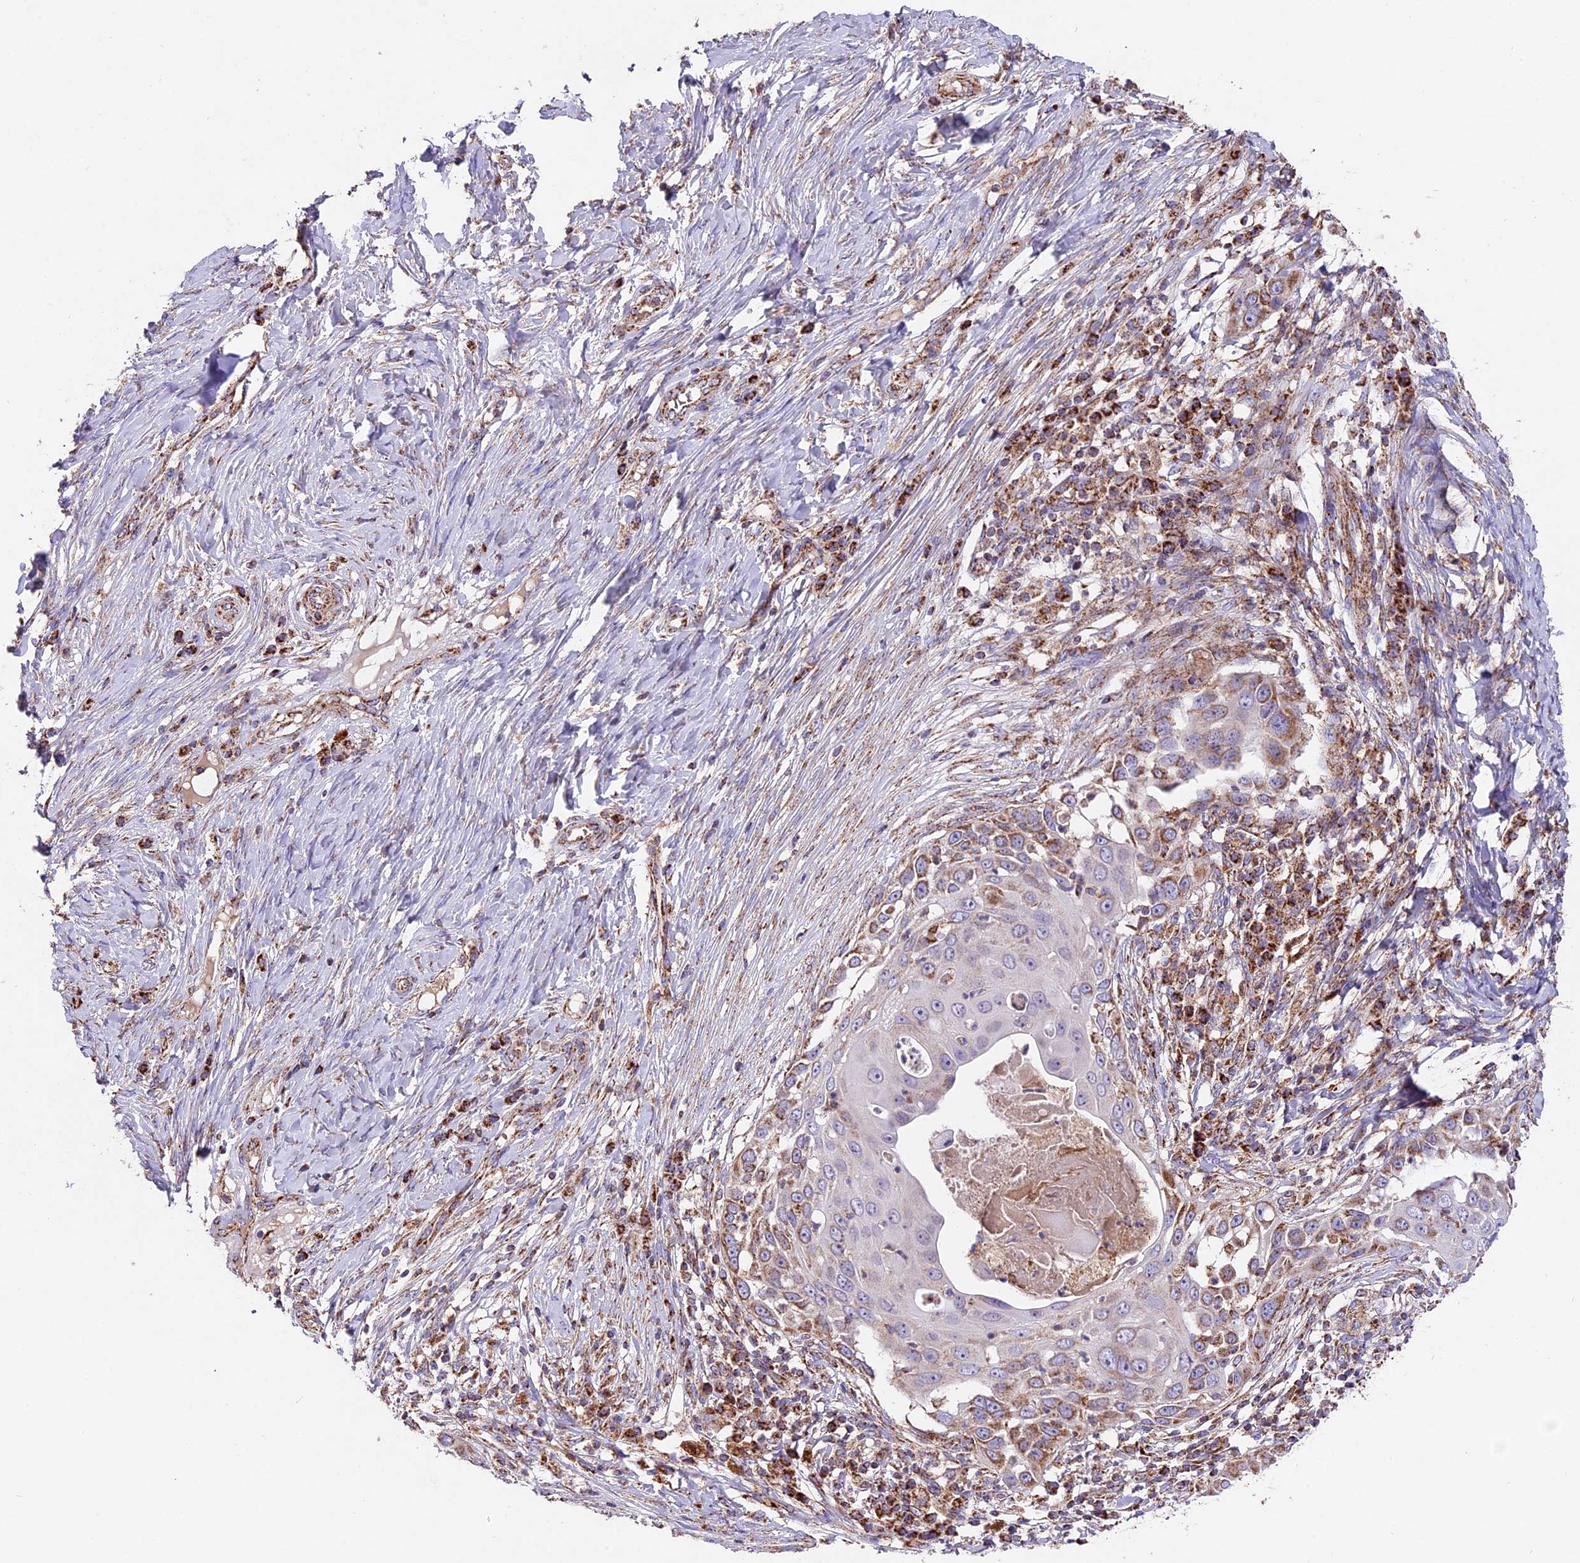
{"staining": {"intensity": "strong", "quantity": "25%-75%", "location": "cytoplasmic/membranous"}, "tissue": "skin cancer", "cell_type": "Tumor cells", "image_type": "cancer", "snomed": [{"axis": "morphology", "description": "Squamous cell carcinoma, NOS"}, {"axis": "topography", "description": "Skin"}], "caption": "This micrograph reveals immunohistochemistry (IHC) staining of squamous cell carcinoma (skin), with high strong cytoplasmic/membranous staining in approximately 25%-75% of tumor cells.", "gene": "NDUFA8", "patient": {"sex": "female", "age": 44}}